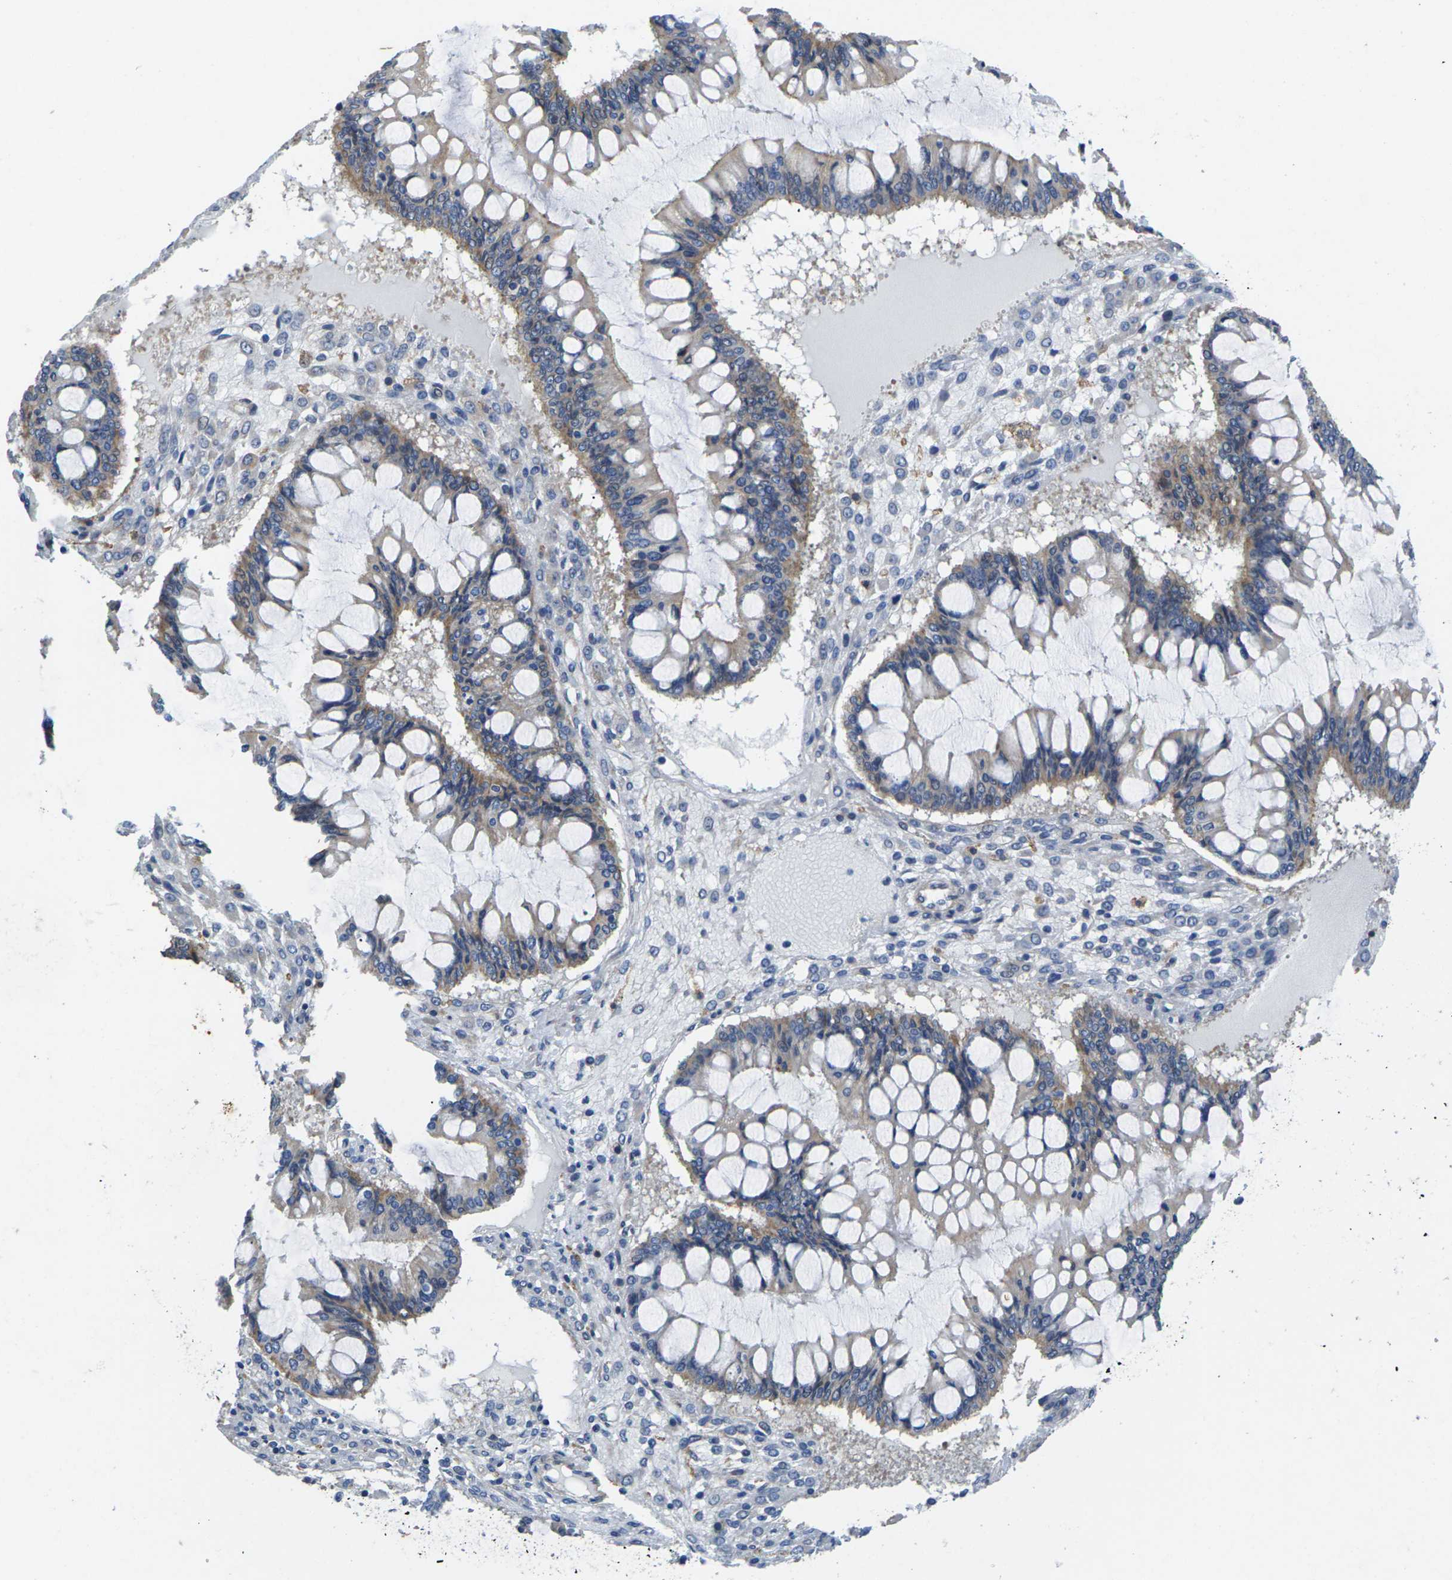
{"staining": {"intensity": "moderate", "quantity": ">75%", "location": "cytoplasmic/membranous"}, "tissue": "ovarian cancer", "cell_type": "Tumor cells", "image_type": "cancer", "snomed": [{"axis": "morphology", "description": "Cystadenocarcinoma, mucinous, NOS"}, {"axis": "topography", "description": "Ovary"}], "caption": "Ovarian cancer stained with a protein marker reveals moderate staining in tumor cells.", "gene": "SCNN1A", "patient": {"sex": "female", "age": 73}}